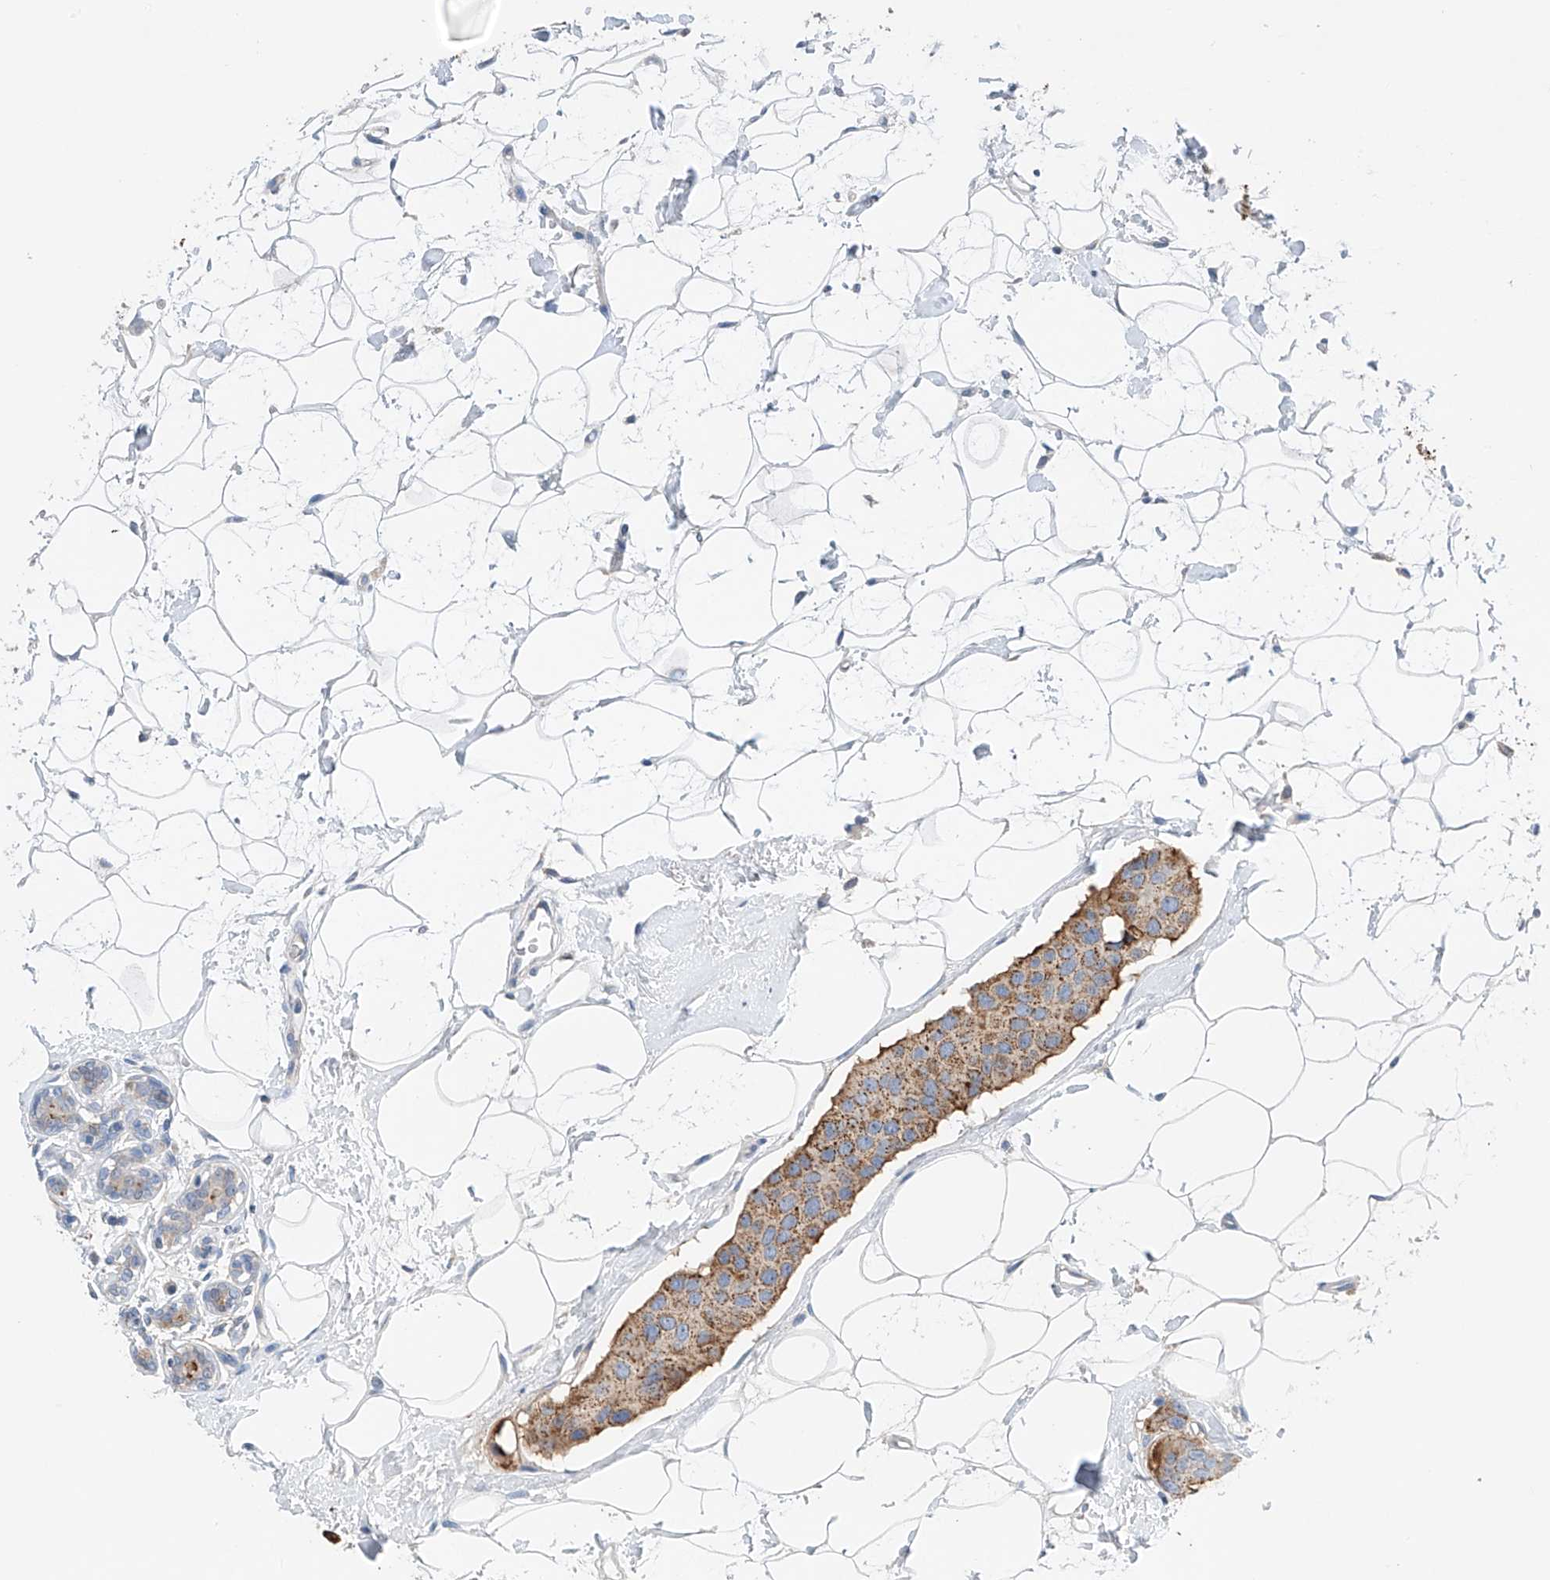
{"staining": {"intensity": "moderate", "quantity": ">75%", "location": "cytoplasmic/membranous"}, "tissue": "breast cancer", "cell_type": "Tumor cells", "image_type": "cancer", "snomed": [{"axis": "morphology", "description": "Normal tissue, NOS"}, {"axis": "morphology", "description": "Duct carcinoma"}, {"axis": "topography", "description": "Breast"}], "caption": "This is an image of IHC staining of breast invasive ductal carcinoma, which shows moderate staining in the cytoplasmic/membranous of tumor cells.", "gene": "GPC4", "patient": {"sex": "female", "age": 39}}